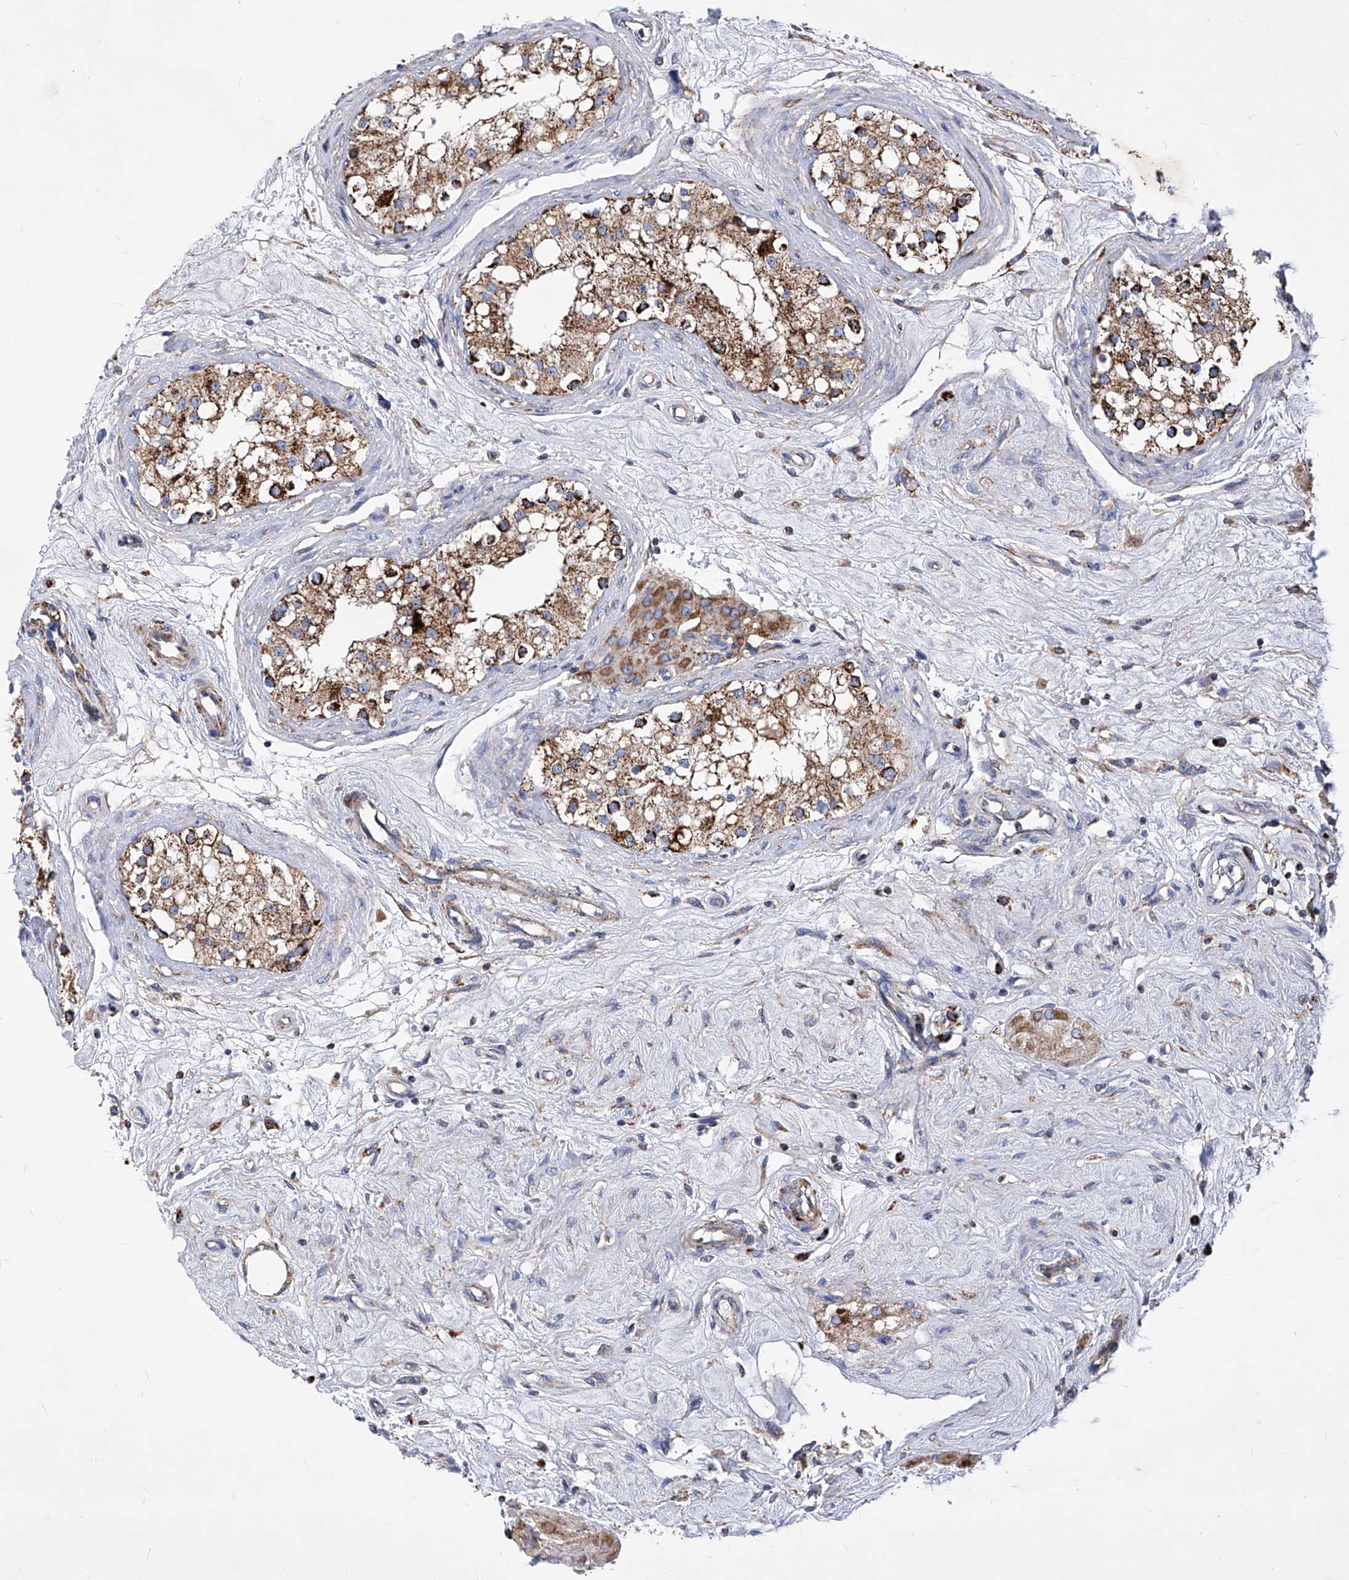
{"staining": {"intensity": "strong", "quantity": ">75%", "location": "cytoplasmic/membranous"}, "tissue": "testis", "cell_type": "Cells in seminiferous ducts", "image_type": "normal", "snomed": [{"axis": "morphology", "description": "Normal tissue, NOS"}, {"axis": "topography", "description": "Testis"}], "caption": "Strong cytoplasmic/membranous staining is identified in about >75% of cells in seminiferous ducts in benign testis.", "gene": "HRNR", "patient": {"sex": "male", "age": 84}}